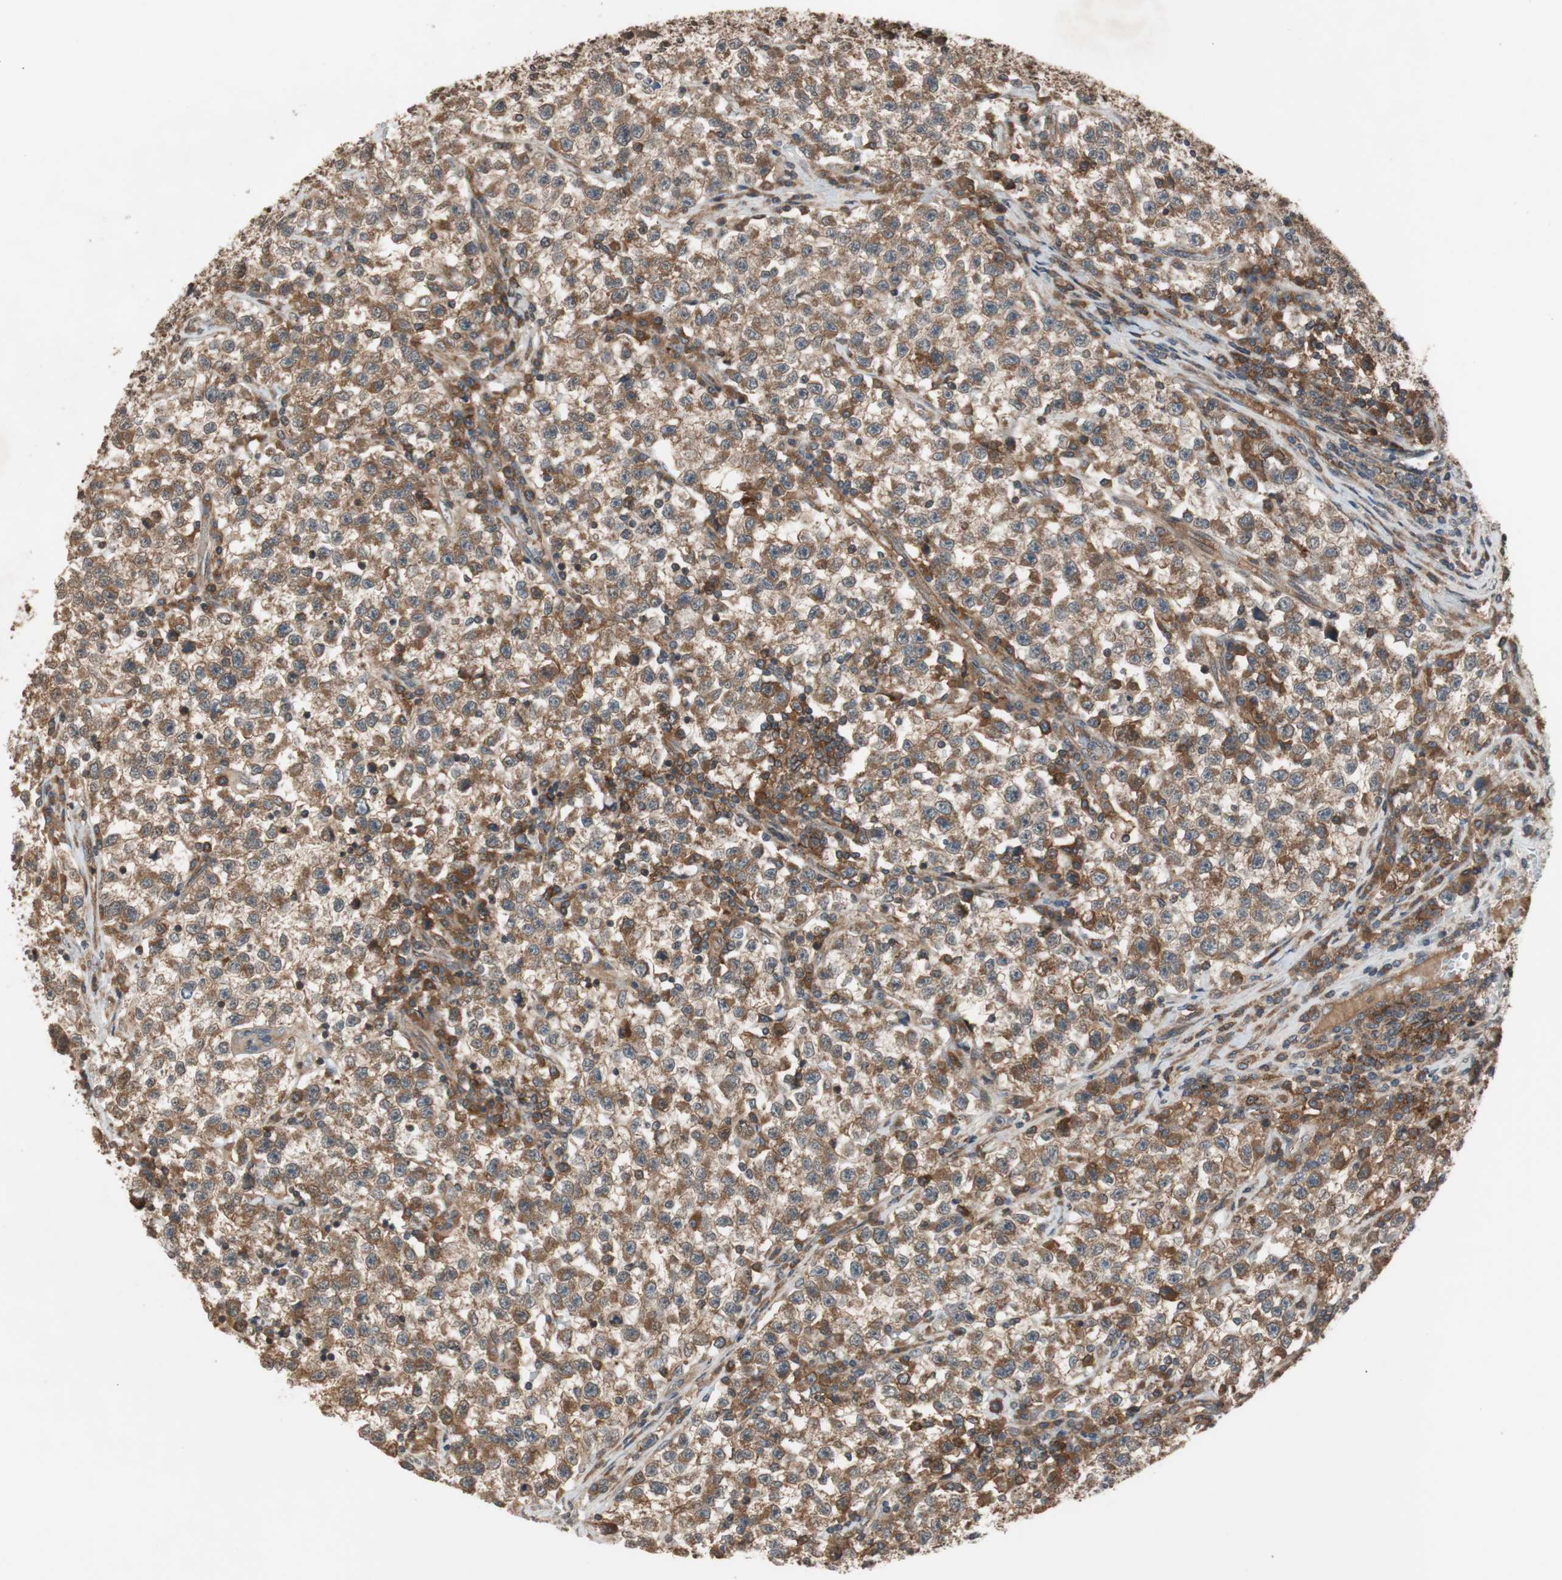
{"staining": {"intensity": "moderate", "quantity": ">75%", "location": "cytoplasmic/membranous"}, "tissue": "testis cancer", "cell_type": "Tumor cells", "image_type": "cancer", "snomed": [{"axis": "morphology", "description": "Seminoma, NOS"}, {"axis": "topography", "description": "Testis"}], "caption": "DAB immunohistochemical staining of testis cancer demonstrates moderate cytoplasmic/membranous protein staining in approximately >75% of tumor cells.", "gene": "TMEM230", "patient": {"sex": "male", "age": 22}}